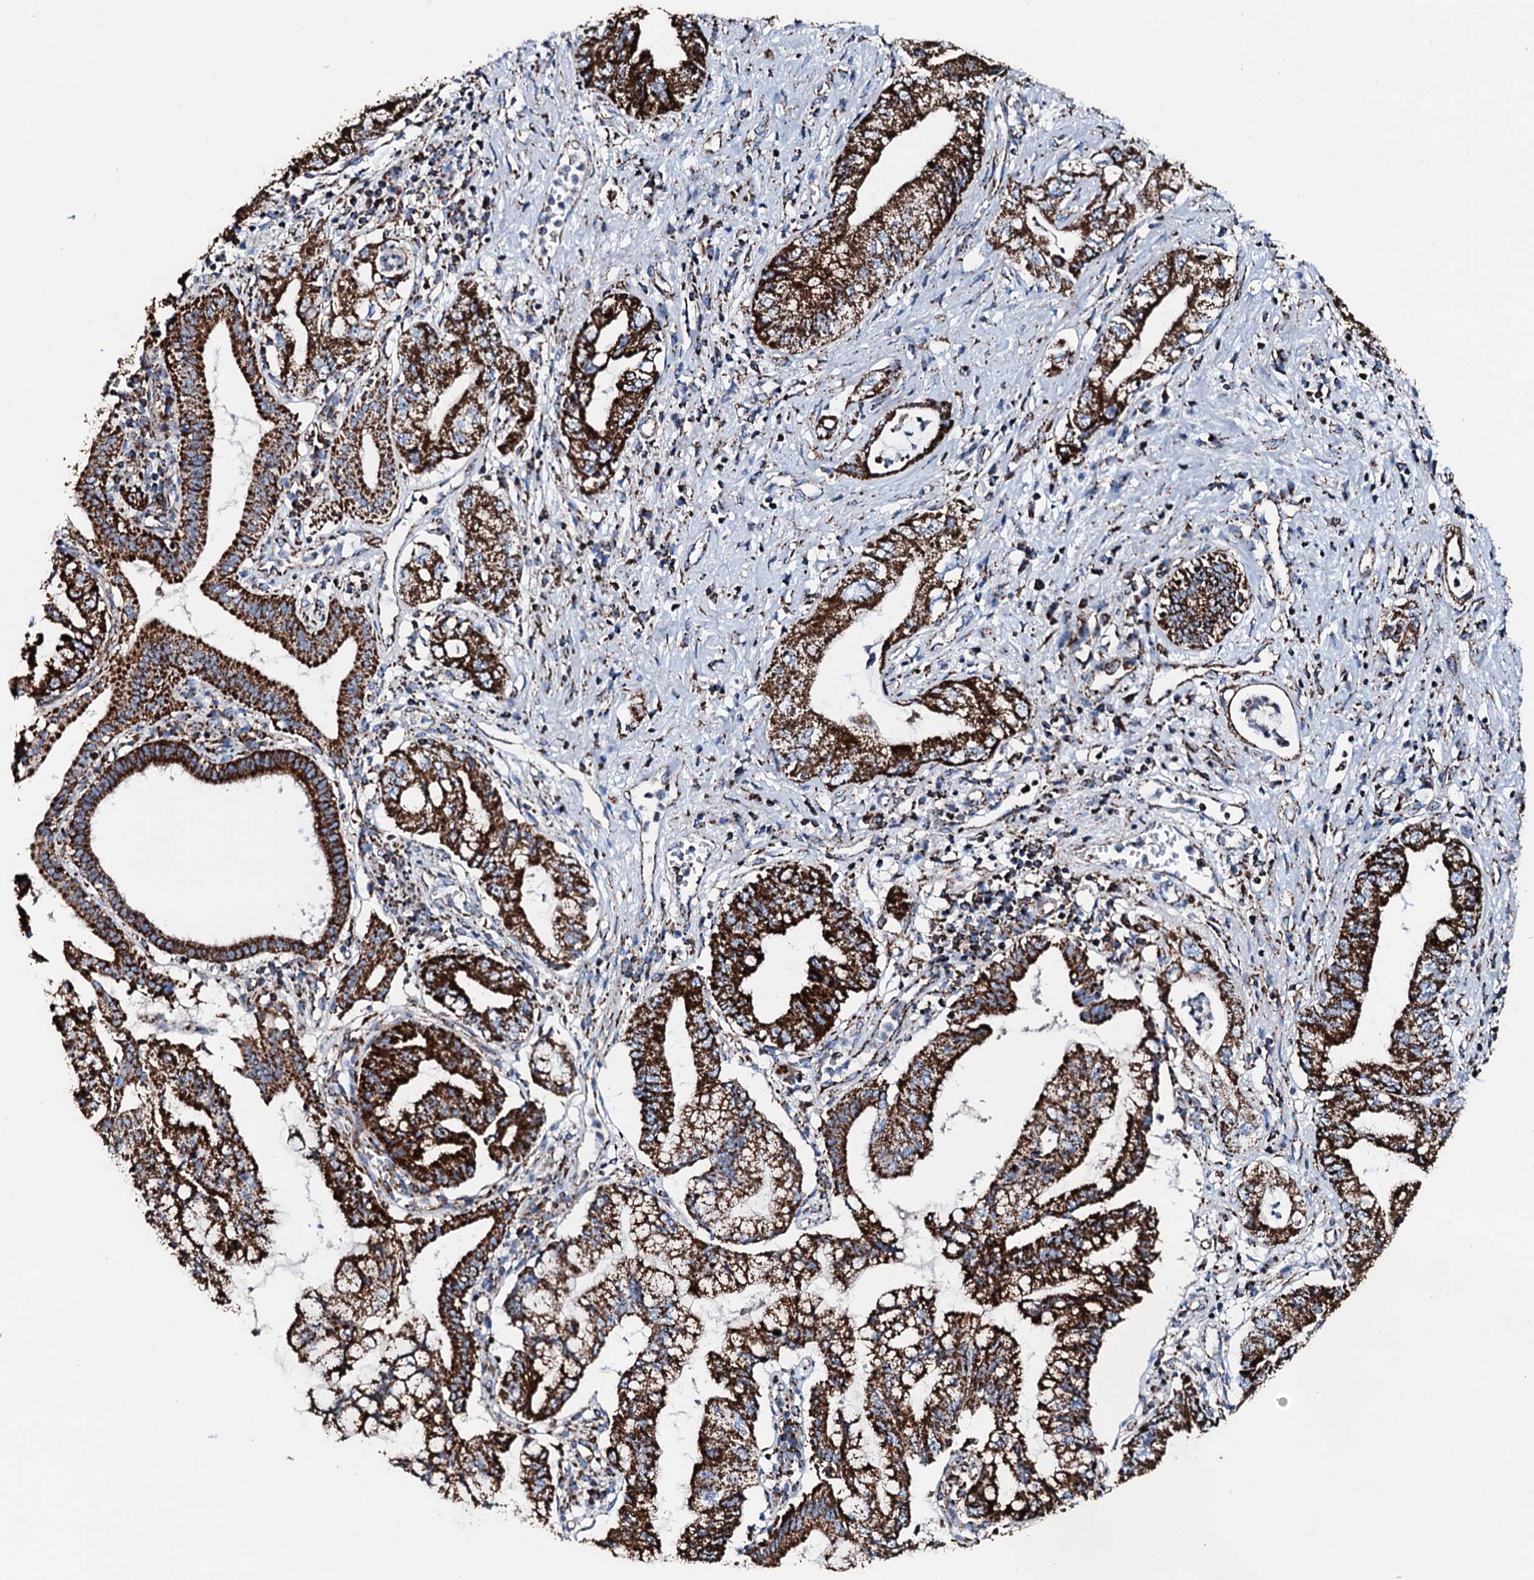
{"staining": {"intensity": "strong", "quantity": ">75%", "location": "cytoplasmic/membranous"}, "tissue": "pancreatic cancer", "cell_type": "Tumor cells", "image_type": "cancer", "snomed": [{"axis": "morphology", "description": "Adenocarcinoma, NOS"}, {"axis": "topography", "description": "Pancreas"}], "caption": "Immunohistochemistry (IHC) staining of pancreatic adenocarcinoma, which shows high levels of strong cytoplasmic/membranous staining in approximately >75% of tumor cells indicating strong cytoplasmic/membranous protein staining. The staining was performed using DAB (brown) for protein detection and nuclei were counterstained in hematoxylin (blue).", "gene": "HADH", "patient": {"sex": "female", "age": 73}}